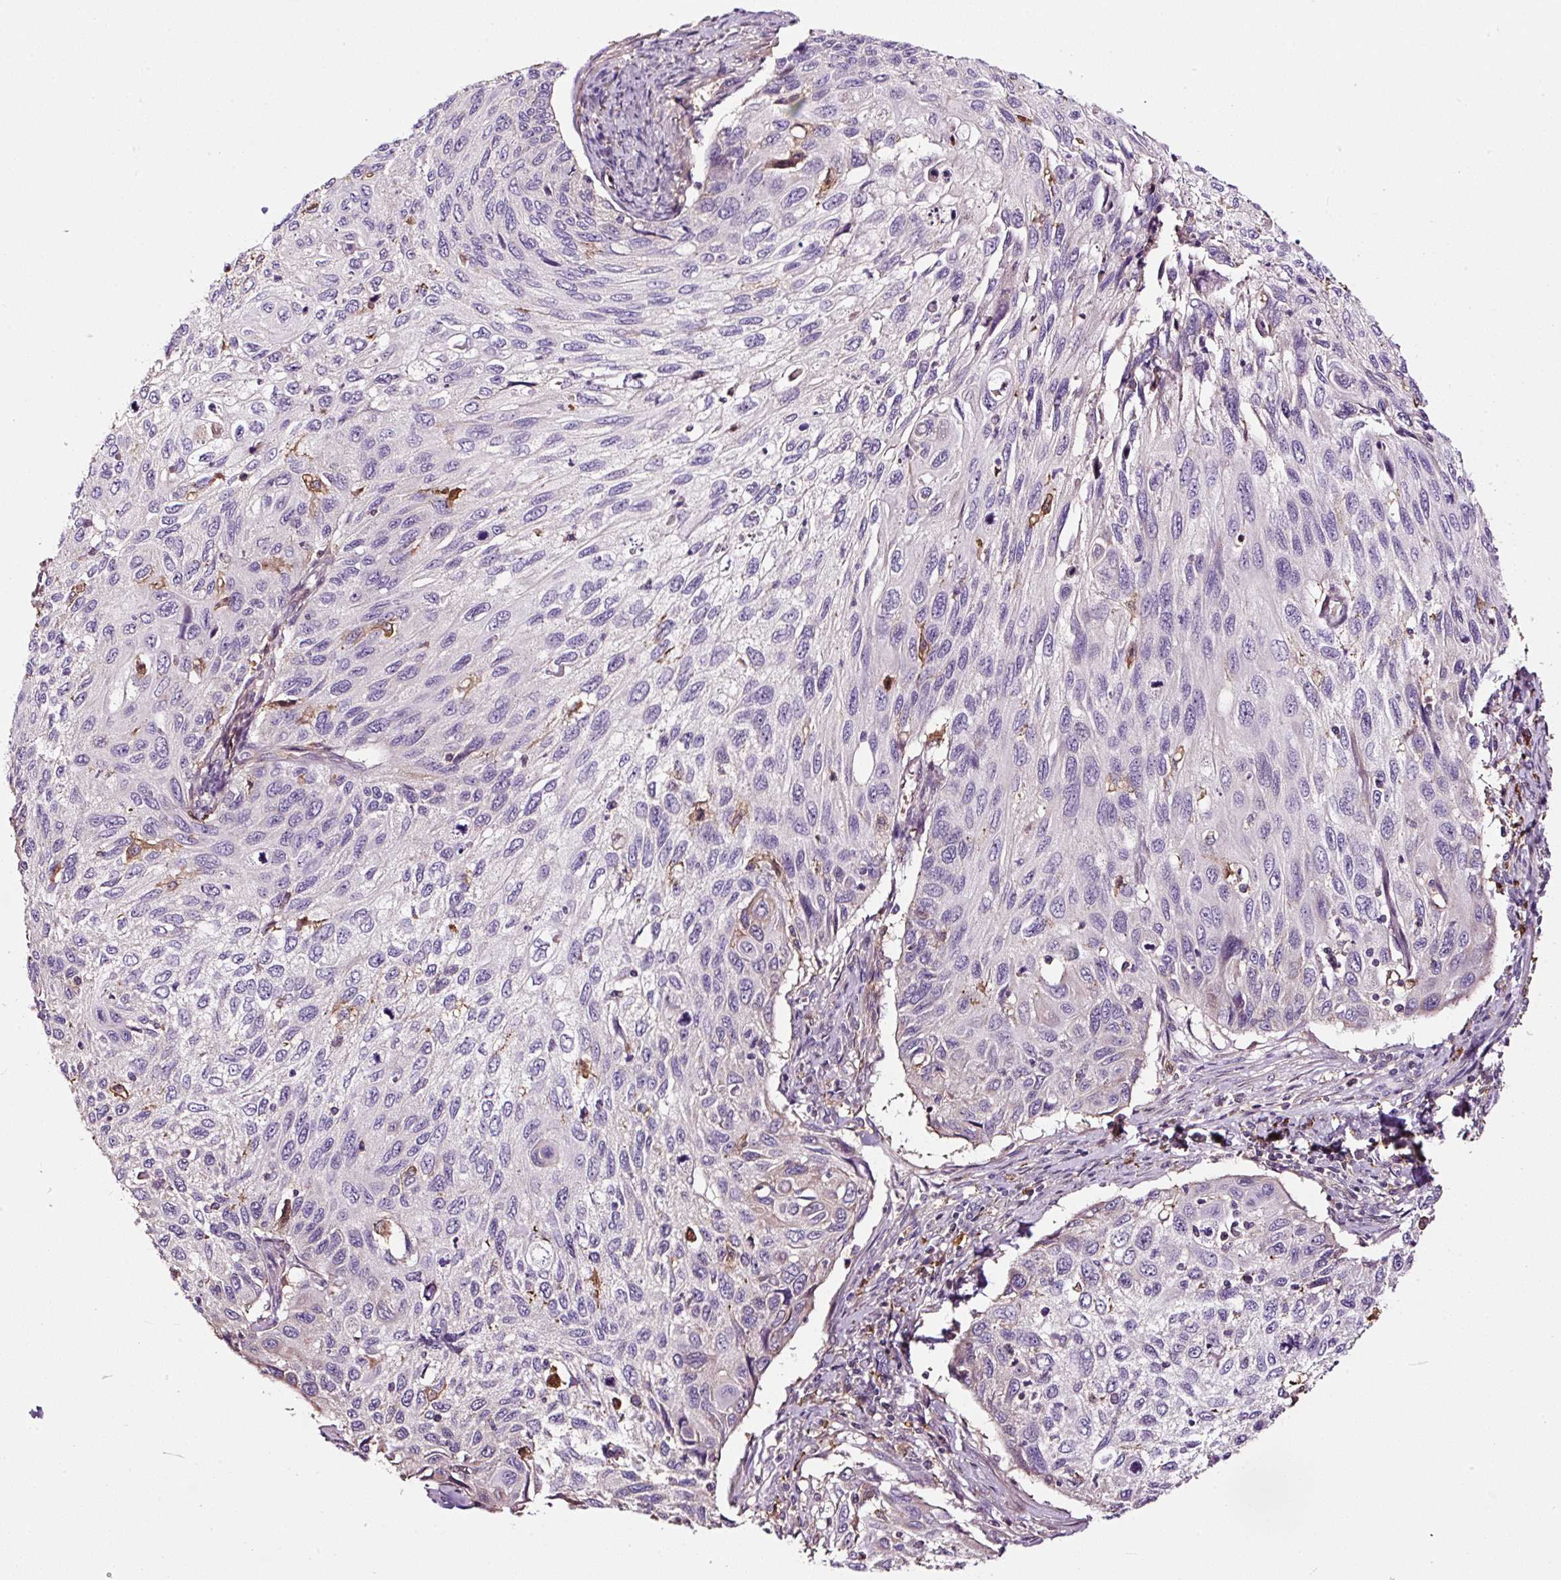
{"staining": {"intensity": "negative", "quantity": "none", "location": "none"}, "tissue": "cervical cancer", "cell_type": "Tumor cells", "image_type": "cancer", "snomed": [{"axis": "morphology", "description": "Squamous cell carcinoma, NOS"}, {"axis": "topography", "description": "Cervix"}], "caption": "Human squamous cell carcinoma (cervical) stained for a protein using immunohistochemistry exhibits no expression in tumor cells.", "gene": "LRRC24", "patient": {"sex": "female", "age": 70}}